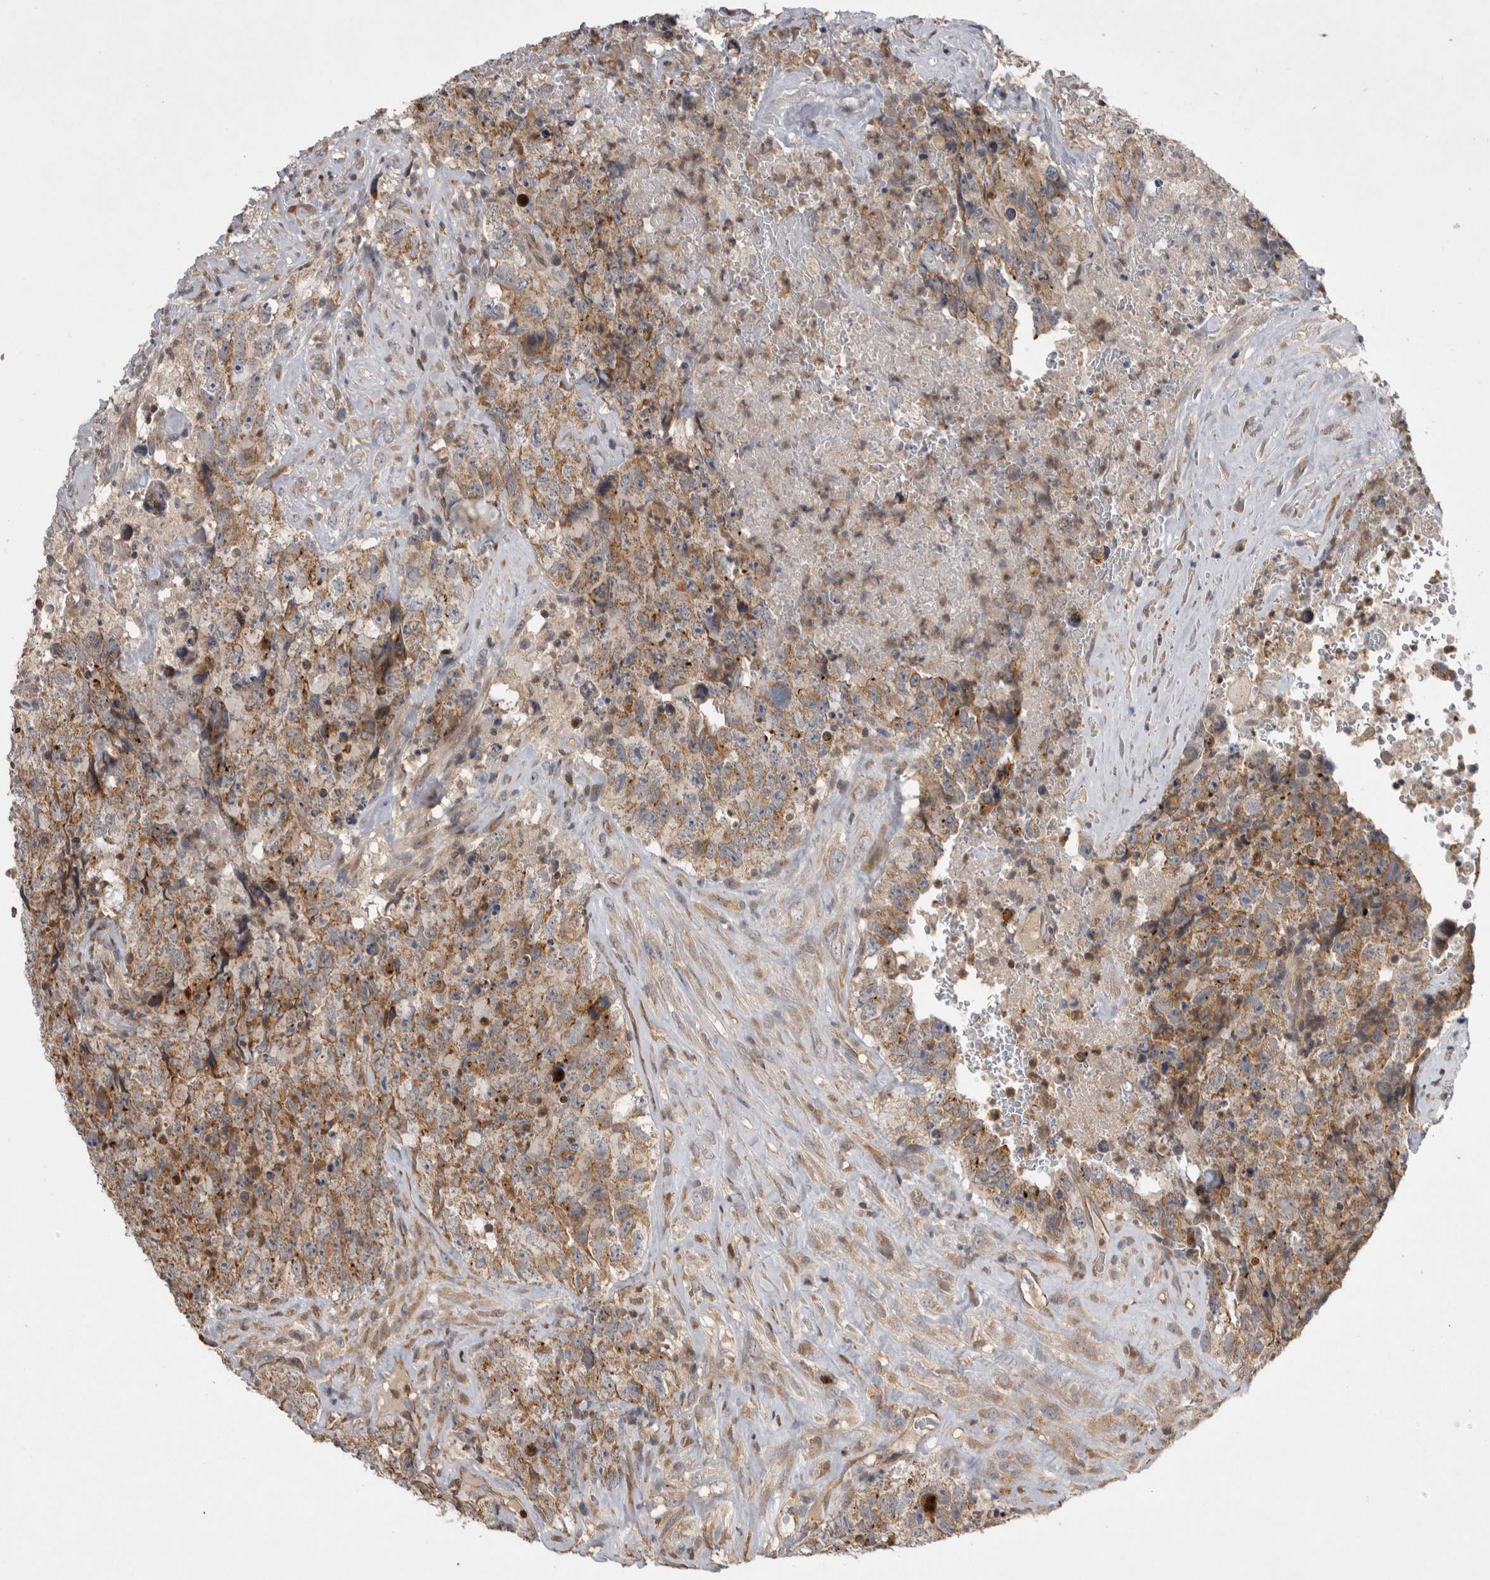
{"staining": {"intensity": "weak", "quantity": ">75%", "location": "cytoplasmic/membranous"}, "tissue": "testis cancer", "cell_type": "Tumor cells", "image_type": "cancer", "snomed": [{"axis": "morphology", "description": "Carcinoma, Embryonal, NOS"}, {"axis": "topography", "description": "Testis"}], "caption": "Testis cancer (embryonal carcinoma) stained for a protein displays weak cytoplasmic/membranous positivity in tumor cells.", "gene": "KCNIP1", "patient": {"sex": "male", "age": 32}}